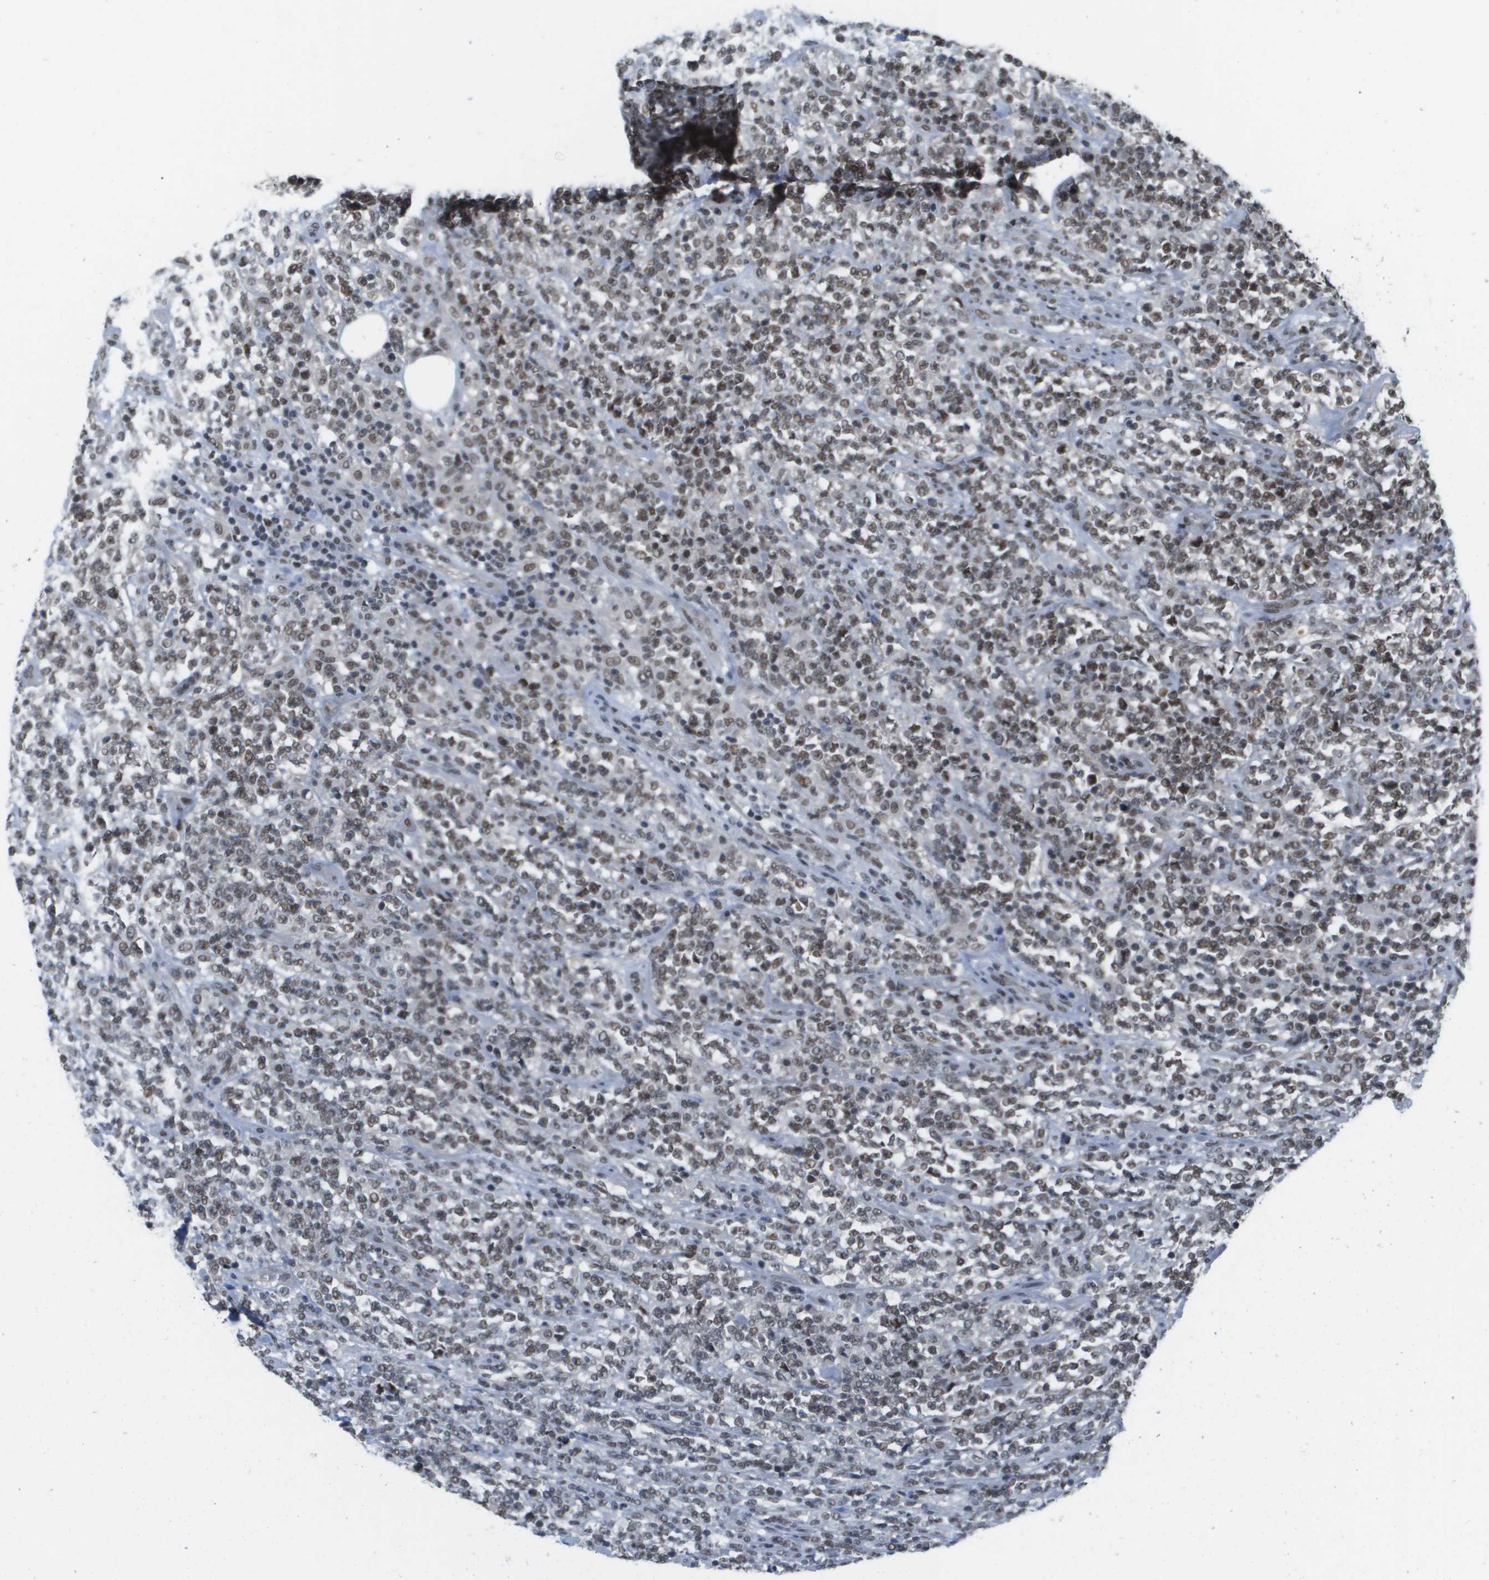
{"staining": {"intensity": "moderate", "quantity": ">75%", "location": "nuclear"}, "tissue": "lymphoma", "cell_type": "Tumor cells", "image_type": "cancer", "snomed": [{"axis": "morphology", "description": "Malignant lymphoma, non-Hodgkin's type, High grade"}, {"axis": "topography", "description": "Soft tissue"}], "caption": "IHC staining of malignant lymphoma, non-Hodgkin's type (high-grade), which displays medium levels of moderate nuclear positivity in approximately >75% of tumor cells indicating moderate nuclear protein positivity. The staining was performed using DAB (brown) for protein detection and nuclei were counterstained in hematoxylin (blue).", "gene": "ISY1", "patient": {"sex": "male", "age": 18}}